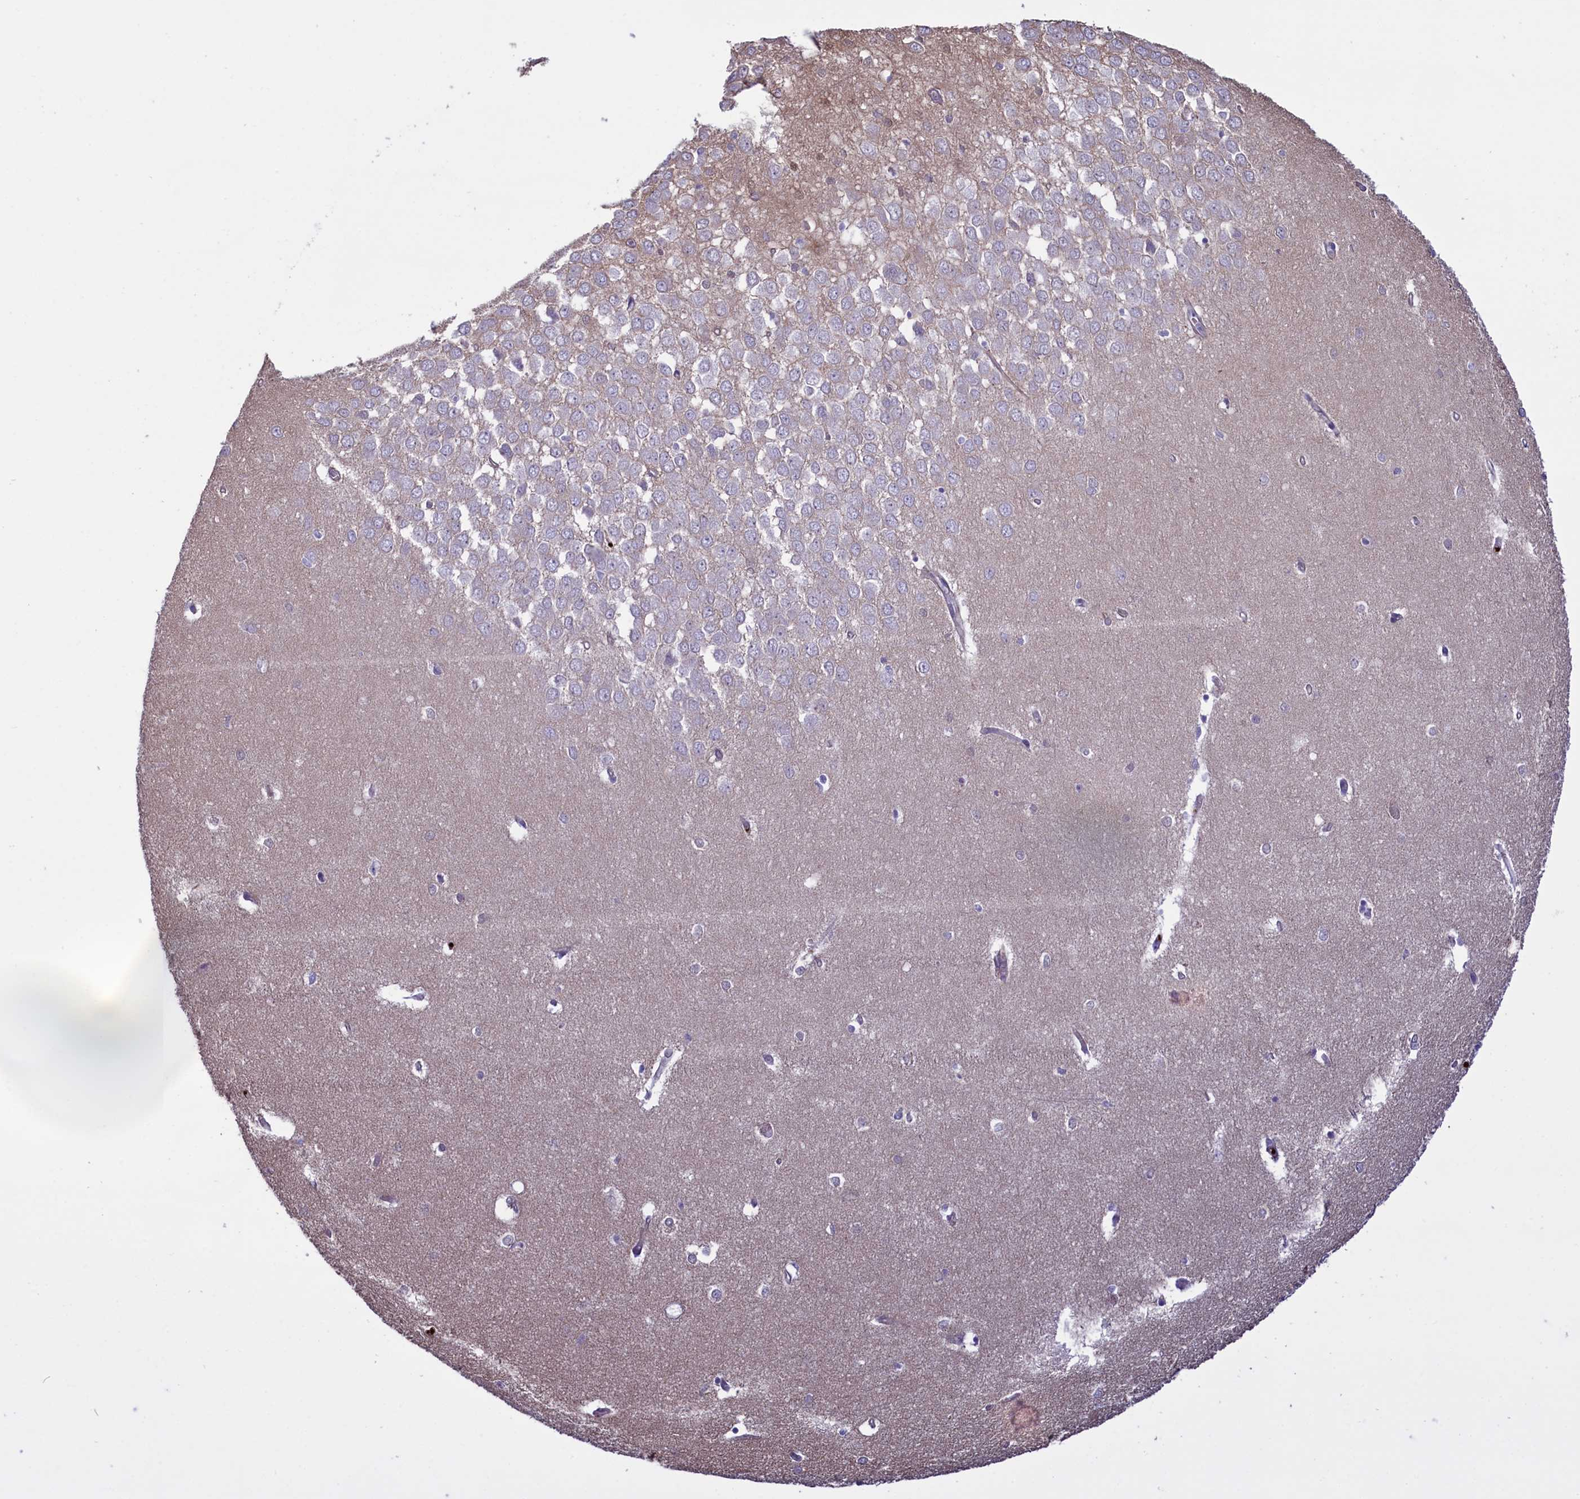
{"staining": {"intensity": "negative", "quantity": "none", "location": "none"}, "tissue": "hippocampus", "cell_type": "Glial cells", "image_type": "normal", "snomed": [{"axis": "morphology", "description": "Normal tissue, NOS"}, {"axis": "topography", "description": "Hippocampus"}], "caption": "This is an immunohistochemistry histopathology image of unremarkable human hippocampus. There is no staining in glial cells.", "gene": "HEATR3", "patient": {"sex": "female", "age": 64}}